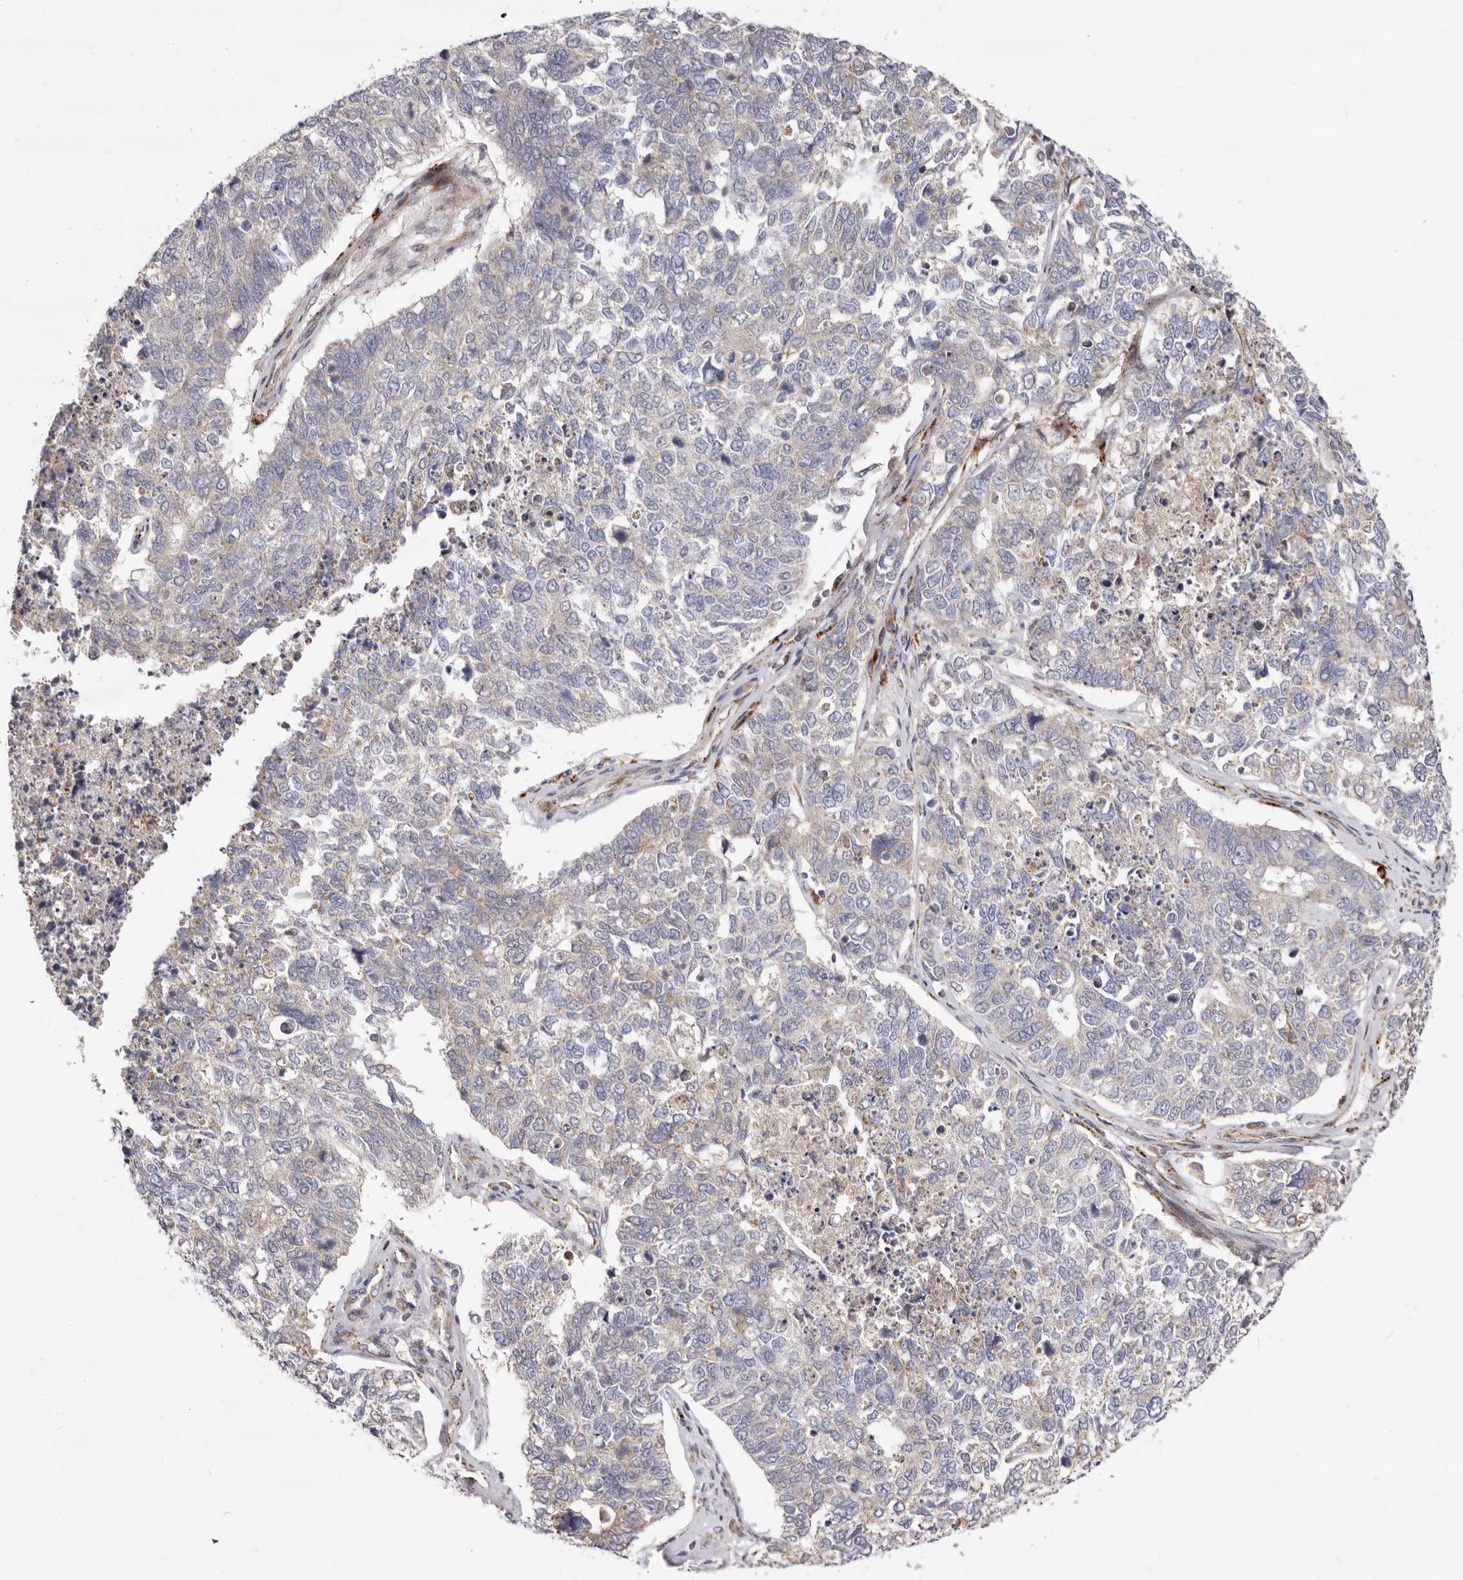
{"staining": {"intensity": "negative", "quantity": "none", "location": "none"}, "tissue": "cervical cancer", "cell_type": "Tumor cells", "image_type": "cancer", "snomed": [{"axis": "morphology", "description": "Squamous cell carcinoma, NOS"}, {"axis": "topography", "description": "Cervix"}], "caption": "The micrograph exhibits no significant expression in tumor cells of cervical cancer.", "gene": "TOR3A", "patient": {"sex": "female", "age": 63}}